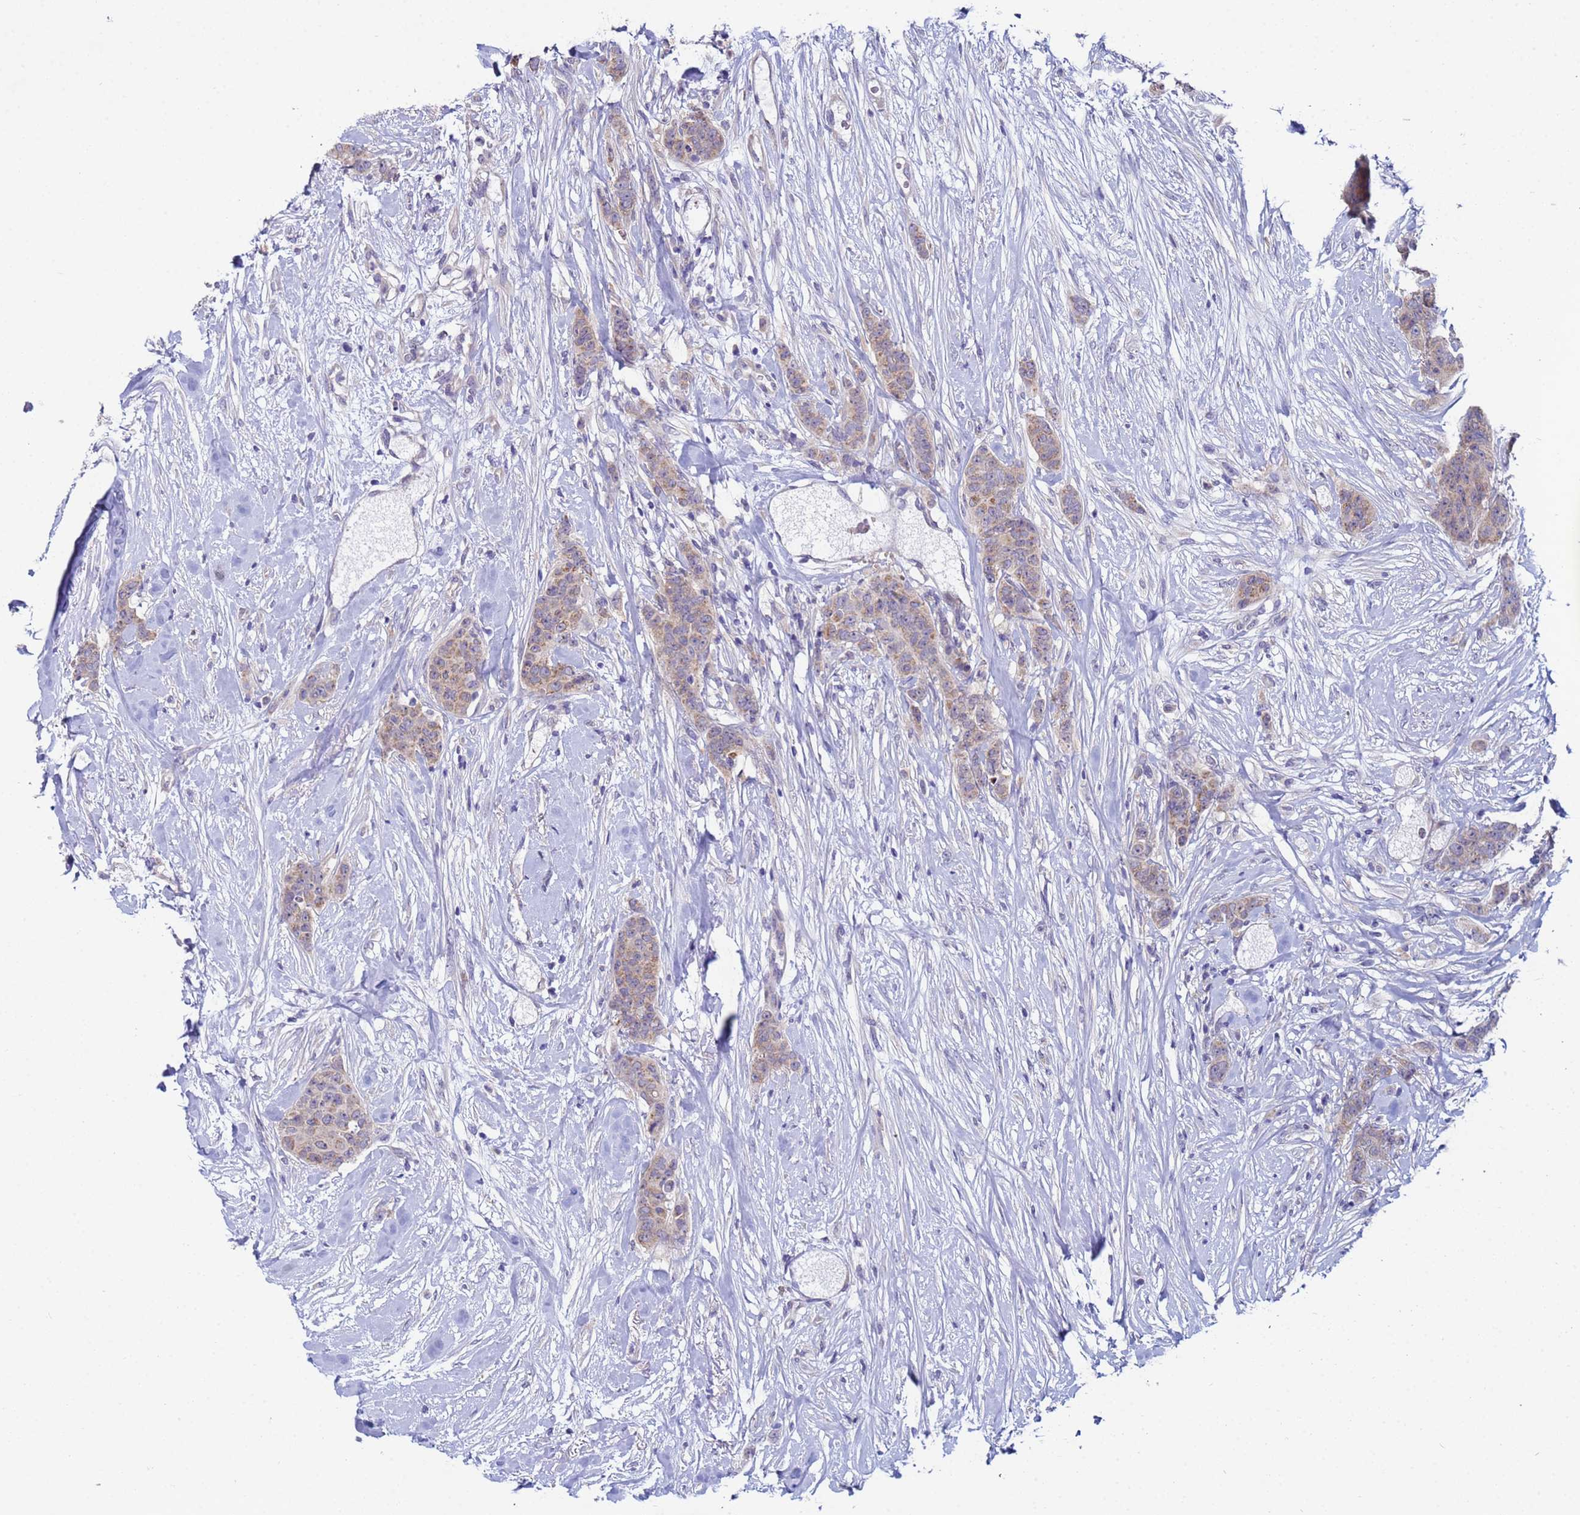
{"staining": {"intensity": "weak", "quantity": "<25%", "location": "cytoplasmic/membranous"}, "tissue": "breast cancer", "cell_type": "Tumor cells", "image_type": "cancer", "snomed": [{"axis": "morphology", "description": "Duct carcinoma"}, {"axis": "topography", "description": "Breast"}], "caption": "DAB (3,3'-diaminobenzidine) immunohistochemical staining of breast intraductal carcinoma exhibits no significant expression in tumor cells.", "gene": "CLHC1", "patient": {"sex": "female", "age": 40}}